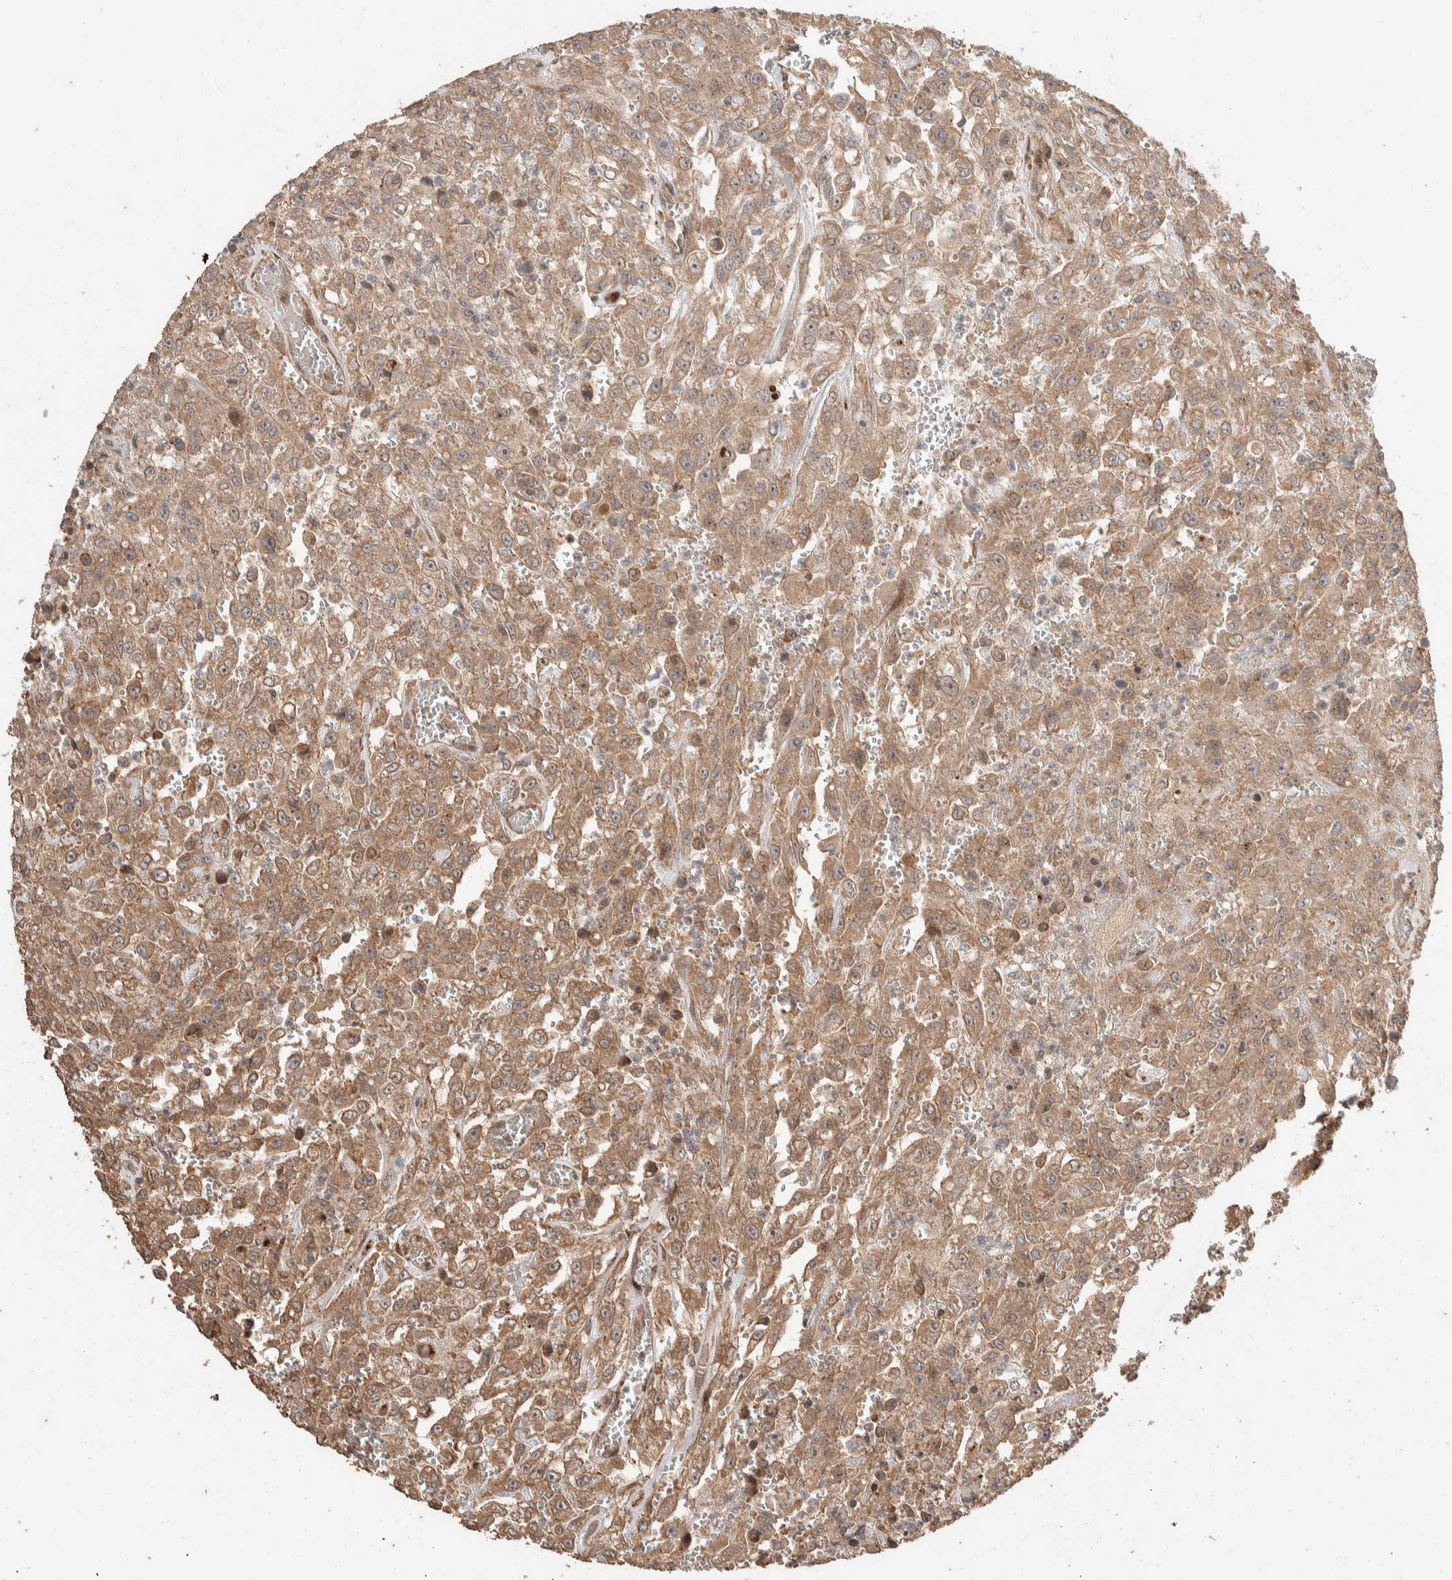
{"staining": {"intensity": "moderate", "quantity": ">75%", "location": "cytoplasmic/membranous"}, "tissue": "urothelial cancer", "cell_type": "Tumor cells", "image_type": "cancer", "snomed": [{"axis": "morphology", "description": "Urothelial carcinoma, High grade"}, {"axis": "topography", "description": "Urinary bladder"}], "caption": "The histopathology image exhibits staining of high-grade urothelial carcinoma, revealing moderate cytoplasmic/membranous protein staining (brown color) within tumor cells.", "gene": "ERC1", "patient": {"sex": "male", "age": 46}}